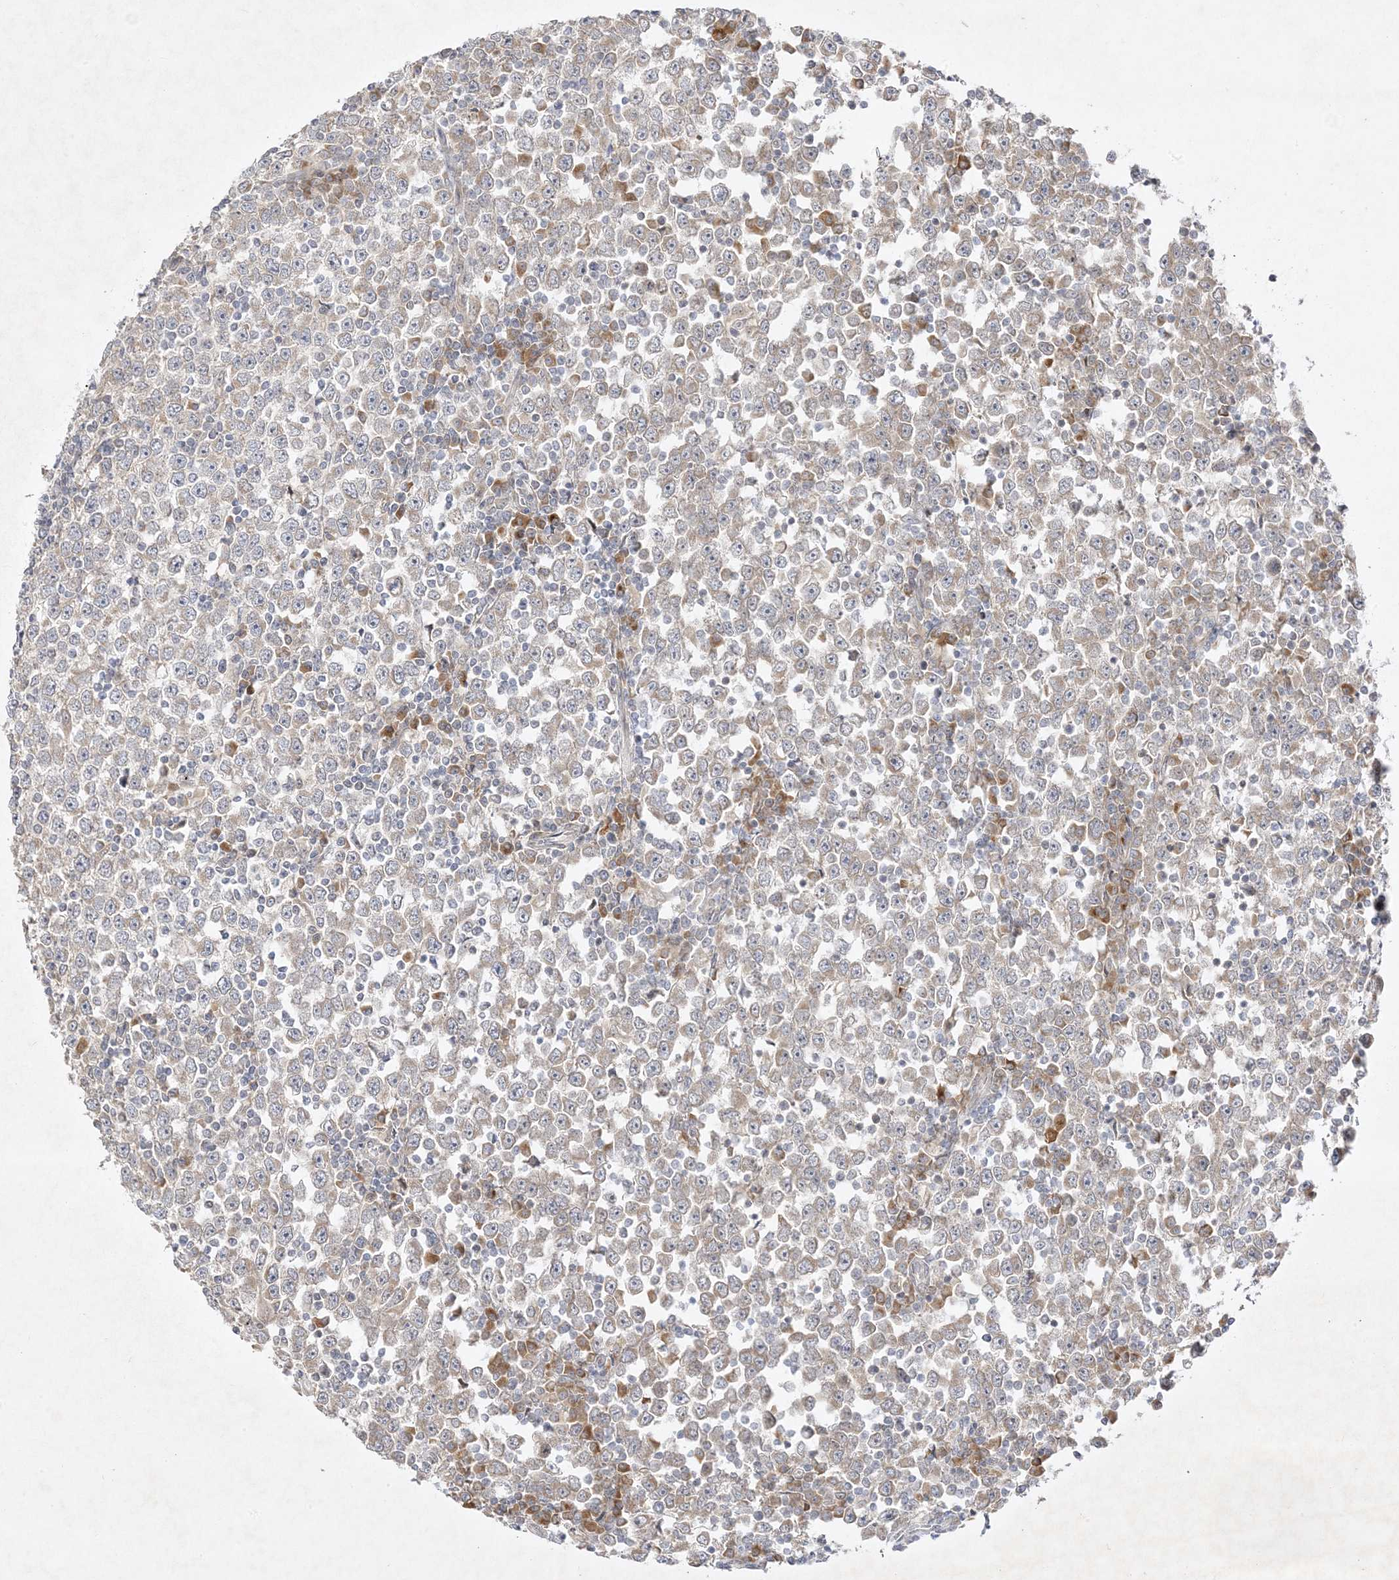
{"staining": {"intensity": "weak", "quantity": "25%-75%", "location": "cytoplasmic/membranous"}, "tissue": "testis cancer", "cell_type": "Tumor cells", "image_type": "cancer", "snomed": [{"axis": "morphology", "description": "Seminoma, NOS"}, {"axis": "topography", "description": "Testis"}], "caption": "The immunohistochemical stain labels weak cytoplasmic/membranous staining in tumor cells of testis cancer (seminoma) tissue. The staining was performed using DAB (3,3'-diaminobenzidine) to visualize the protein expression in brown, while the nuclei were stained in blue with hematoxylin (Magnification: 20x).", "gene": "C2CD2", "patient": {"sex": "male", "age": 65}}